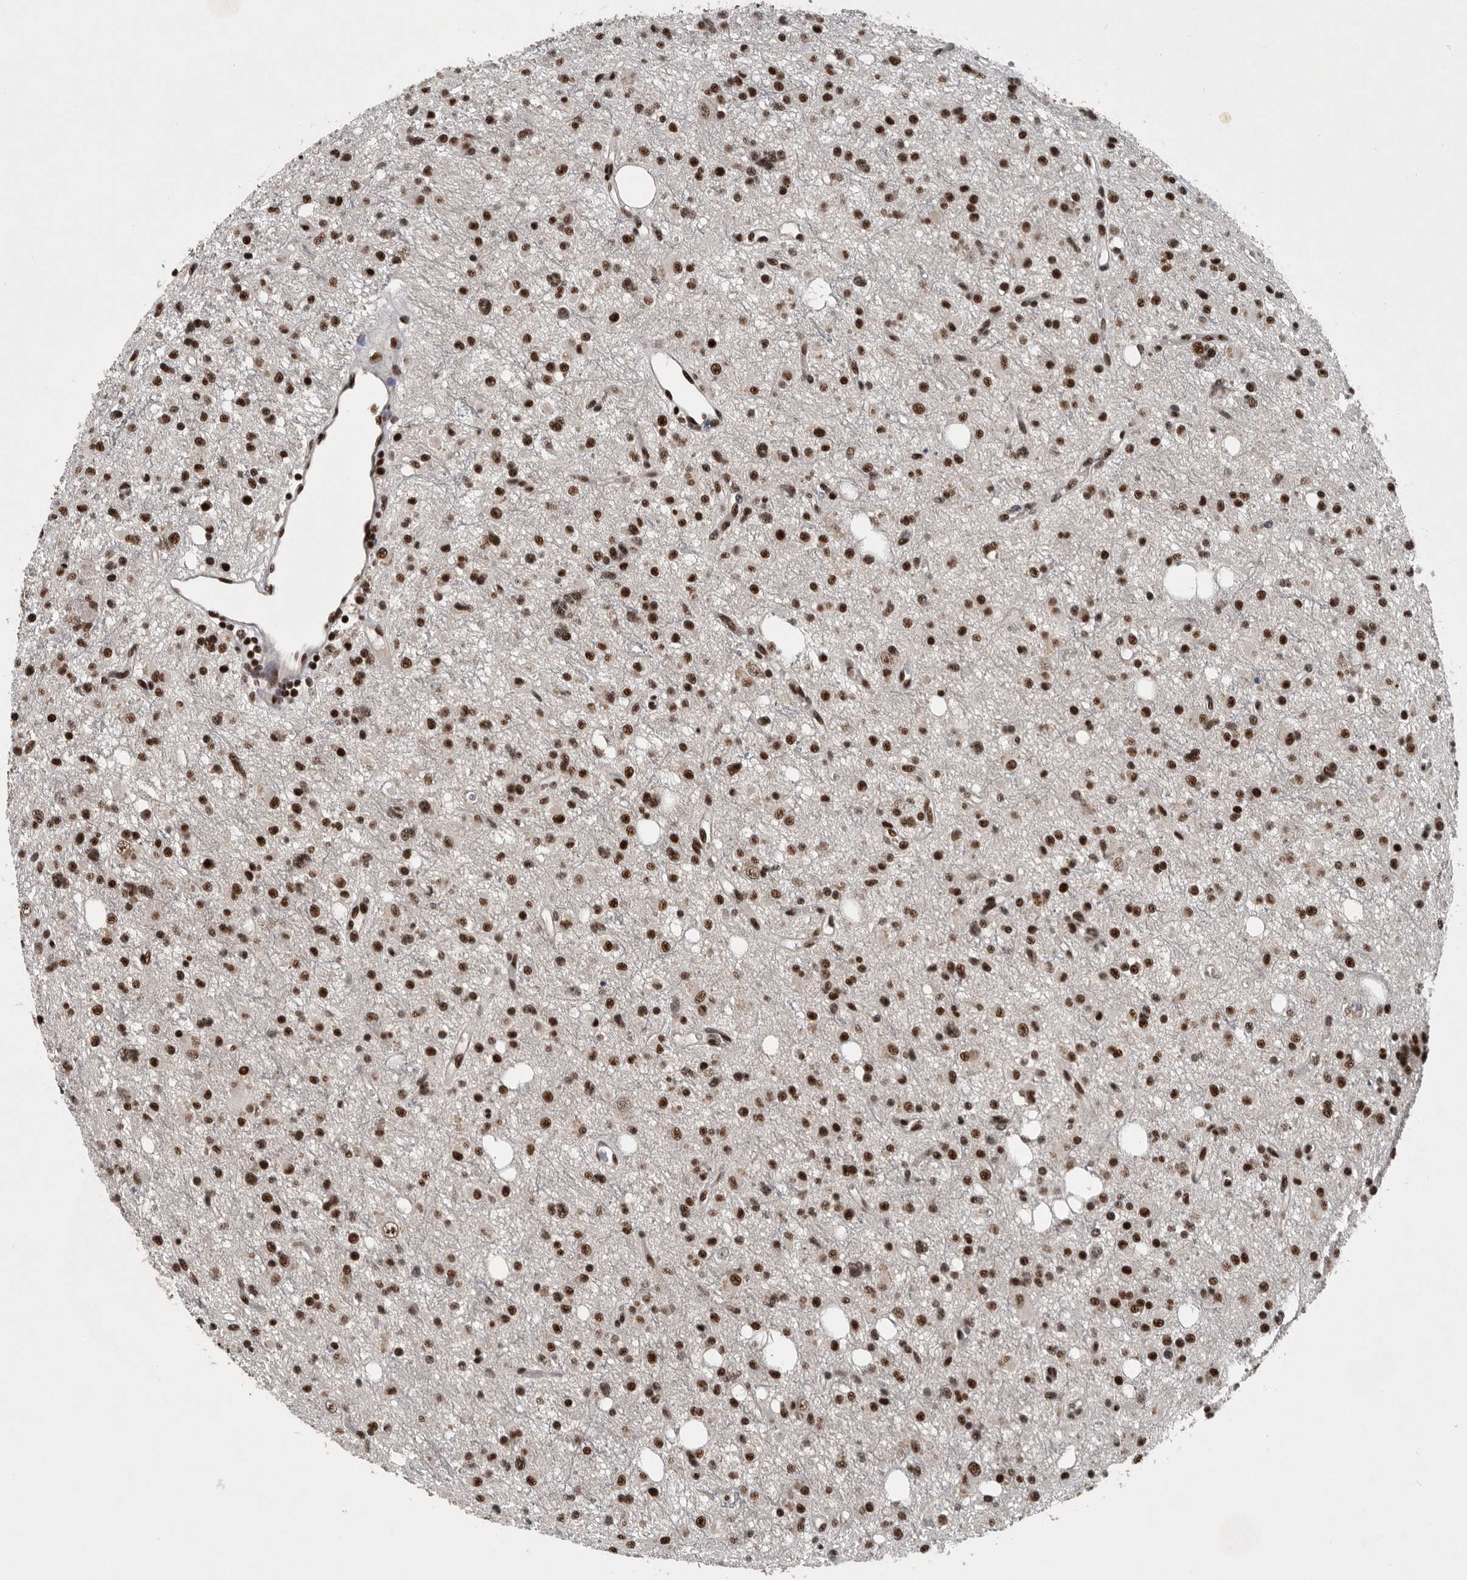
{"staining": {"intensity": "strong", "quantity": ">75%", "location": "nuclear"}, "tissue": "glioma", "cell_type": "Tumor cells", "image_type": "cancer", "snomed": [{"axis": "morphology", "description": "Glioma, malignant, High grade"}, {"axis": "topography", "description": "Brain"}], "caption": "IHC staining of glioma, which shows high levels of strong nuclear staining in about >75% of tumor cells indicating strong nuclear protein expression. The staining was performed using DAB (brown) for protein detection and nuclei were counterstained in hematoxylin (blue).", "gene": "SENP7", "patient": {"sex": "female", "age": 62}}